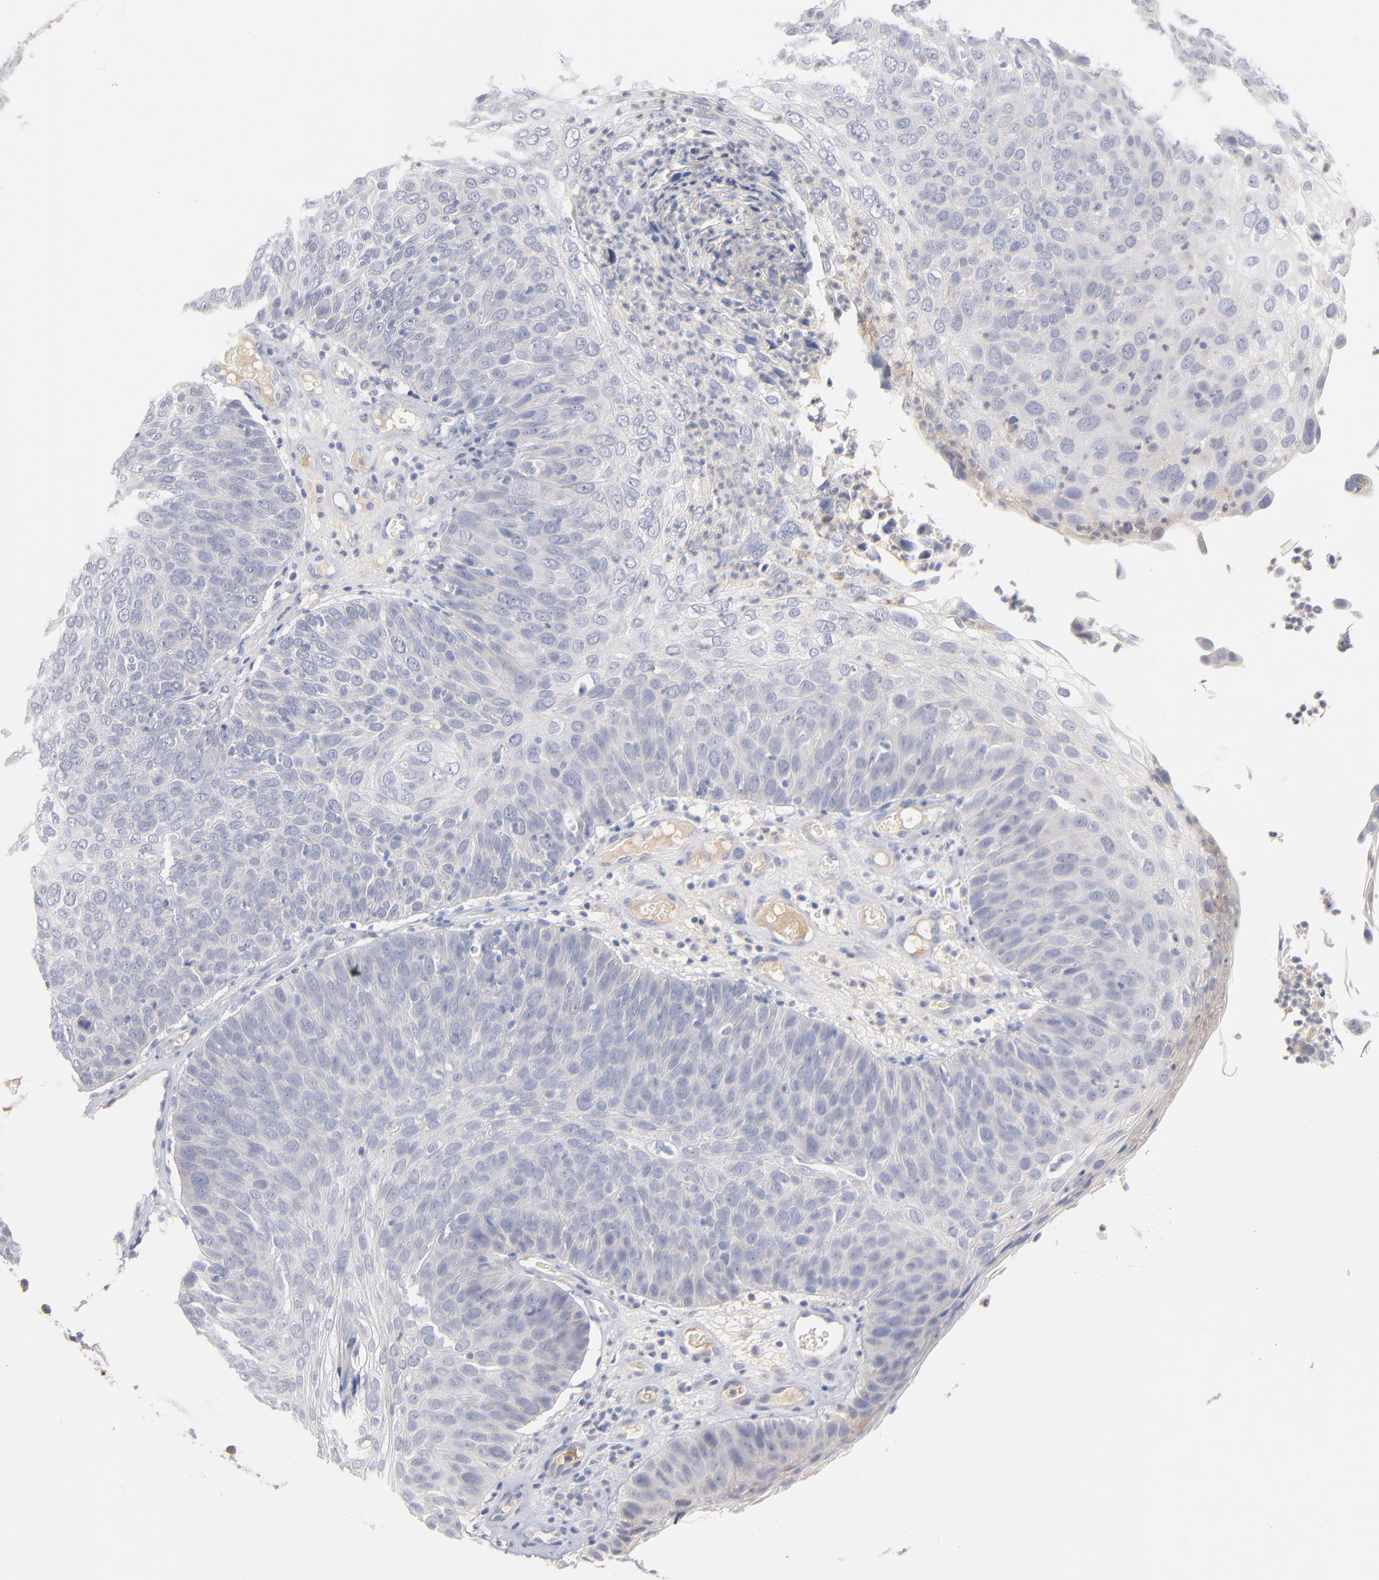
{"staining": {"intensity": "negative", "quantity": "none", "location": "none"}, "tissue": "skin cancer", "cell_type": "Tumor cells", "image_type": "cancer", "snomed": [{"axis": "morphology", "description": "Squamous cell carcinoma, NOS"}, {"axis": "topography", "description": "Skin"}], "caption": "Immunohistochemistry image of human skin cancer stained for a protein (brown), which displays no staining in tumor cells. (DAB (3,3'-diaminobenzidine) immunohistochemistry with hematoxylin counter stain).", "gene": "F12", "patient": {"sex": "male", "age": 87}}